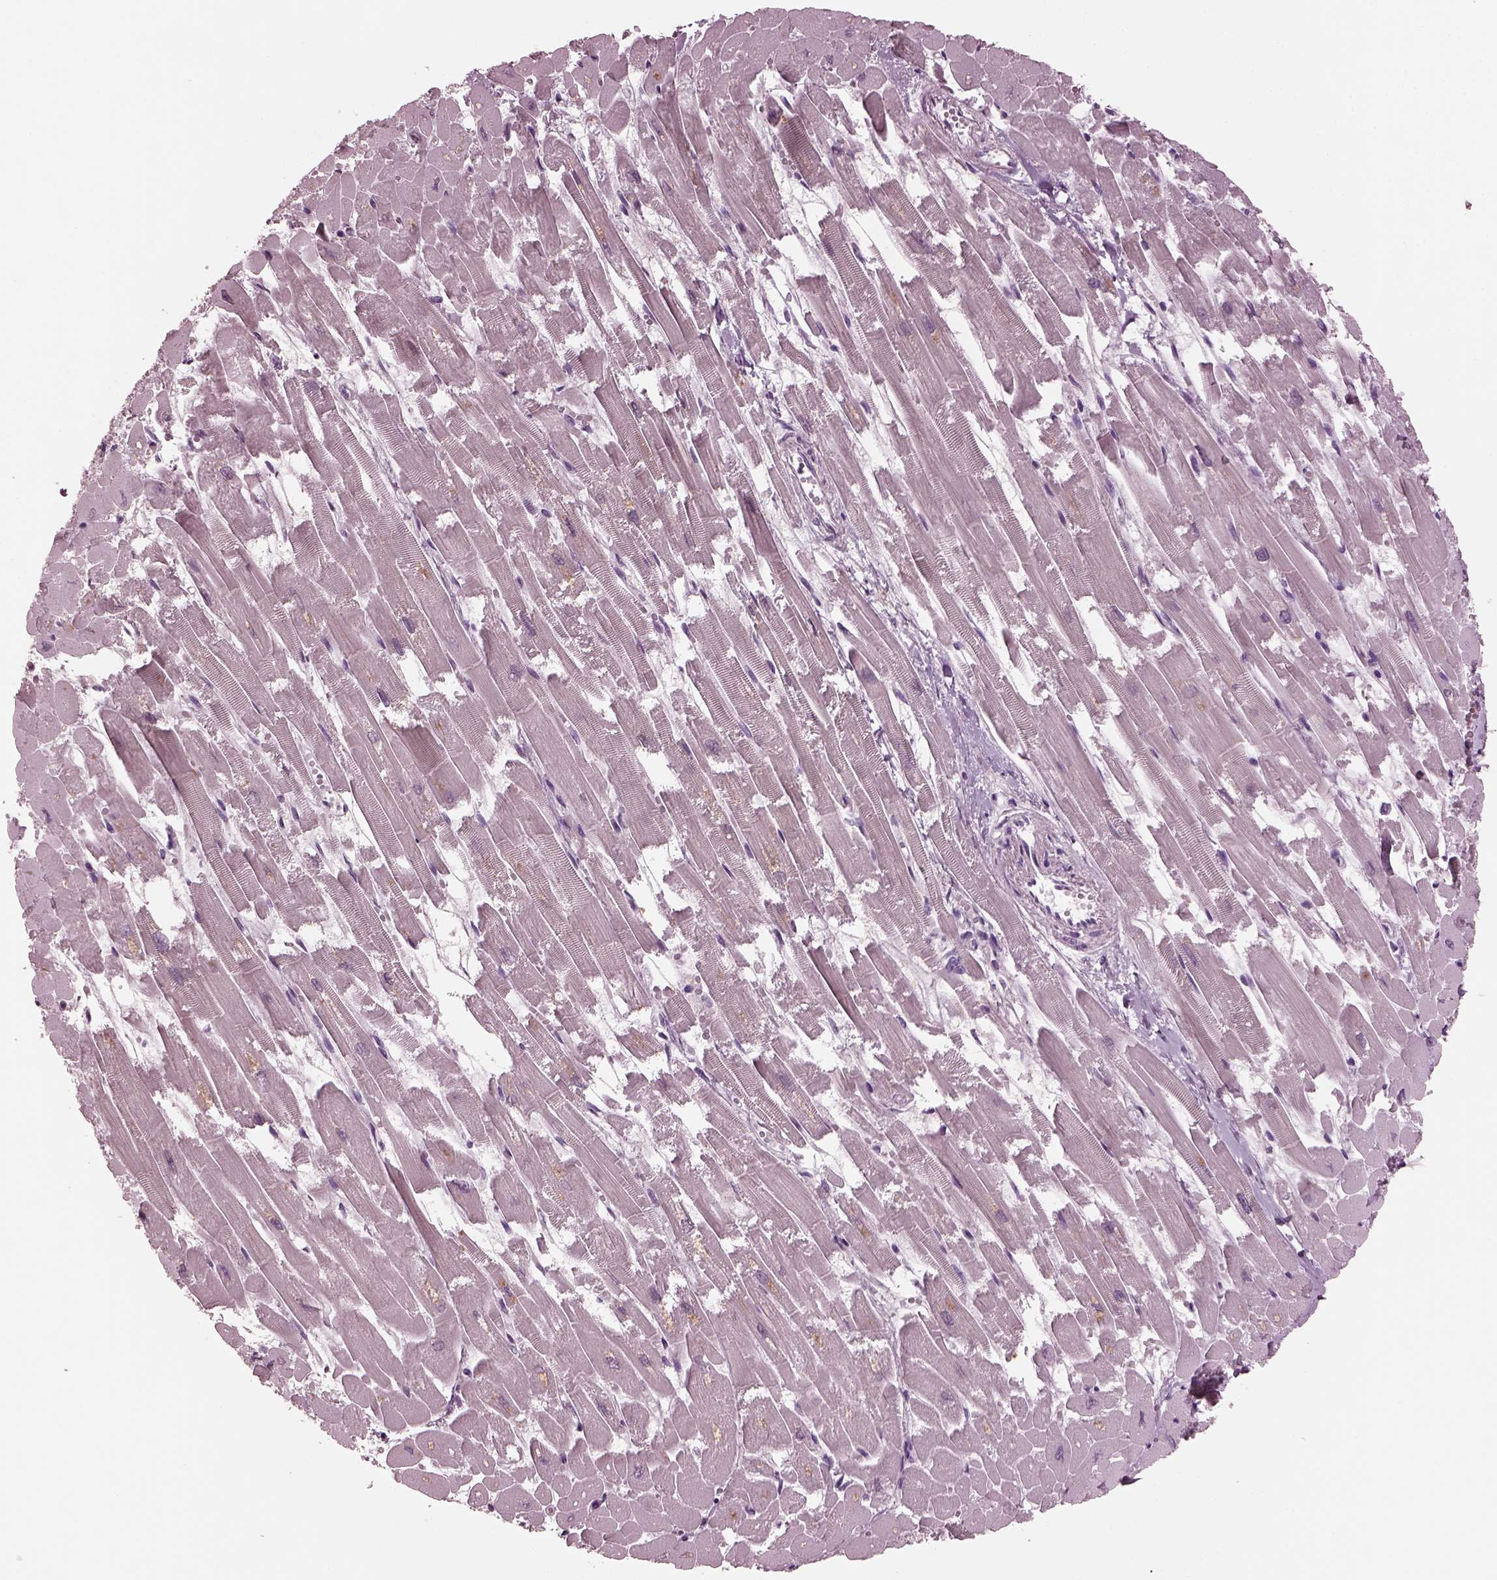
{"staining": {"intensity": "negative", "quantity": "none", "location": "none"}, "tissue": "heart muscle", "cell_type": "Cardiomyocytes", "image_type": "normal", "snomed": [{"axis": "morphology", "description": "Normal tissue, NOS"}, {"axis": "topography", "description": "Heart"}], "caption": "High power microscopy micrograph of an immunohistochemistry (IHC) photomicrograph of unremarkable heart muscle, revealing no significant expression in cardiomyocytes. (IHC, brightfield microscopy, high magnification).", "gene": "MIB2", "patient": {"sex": "female", "age": 52}}